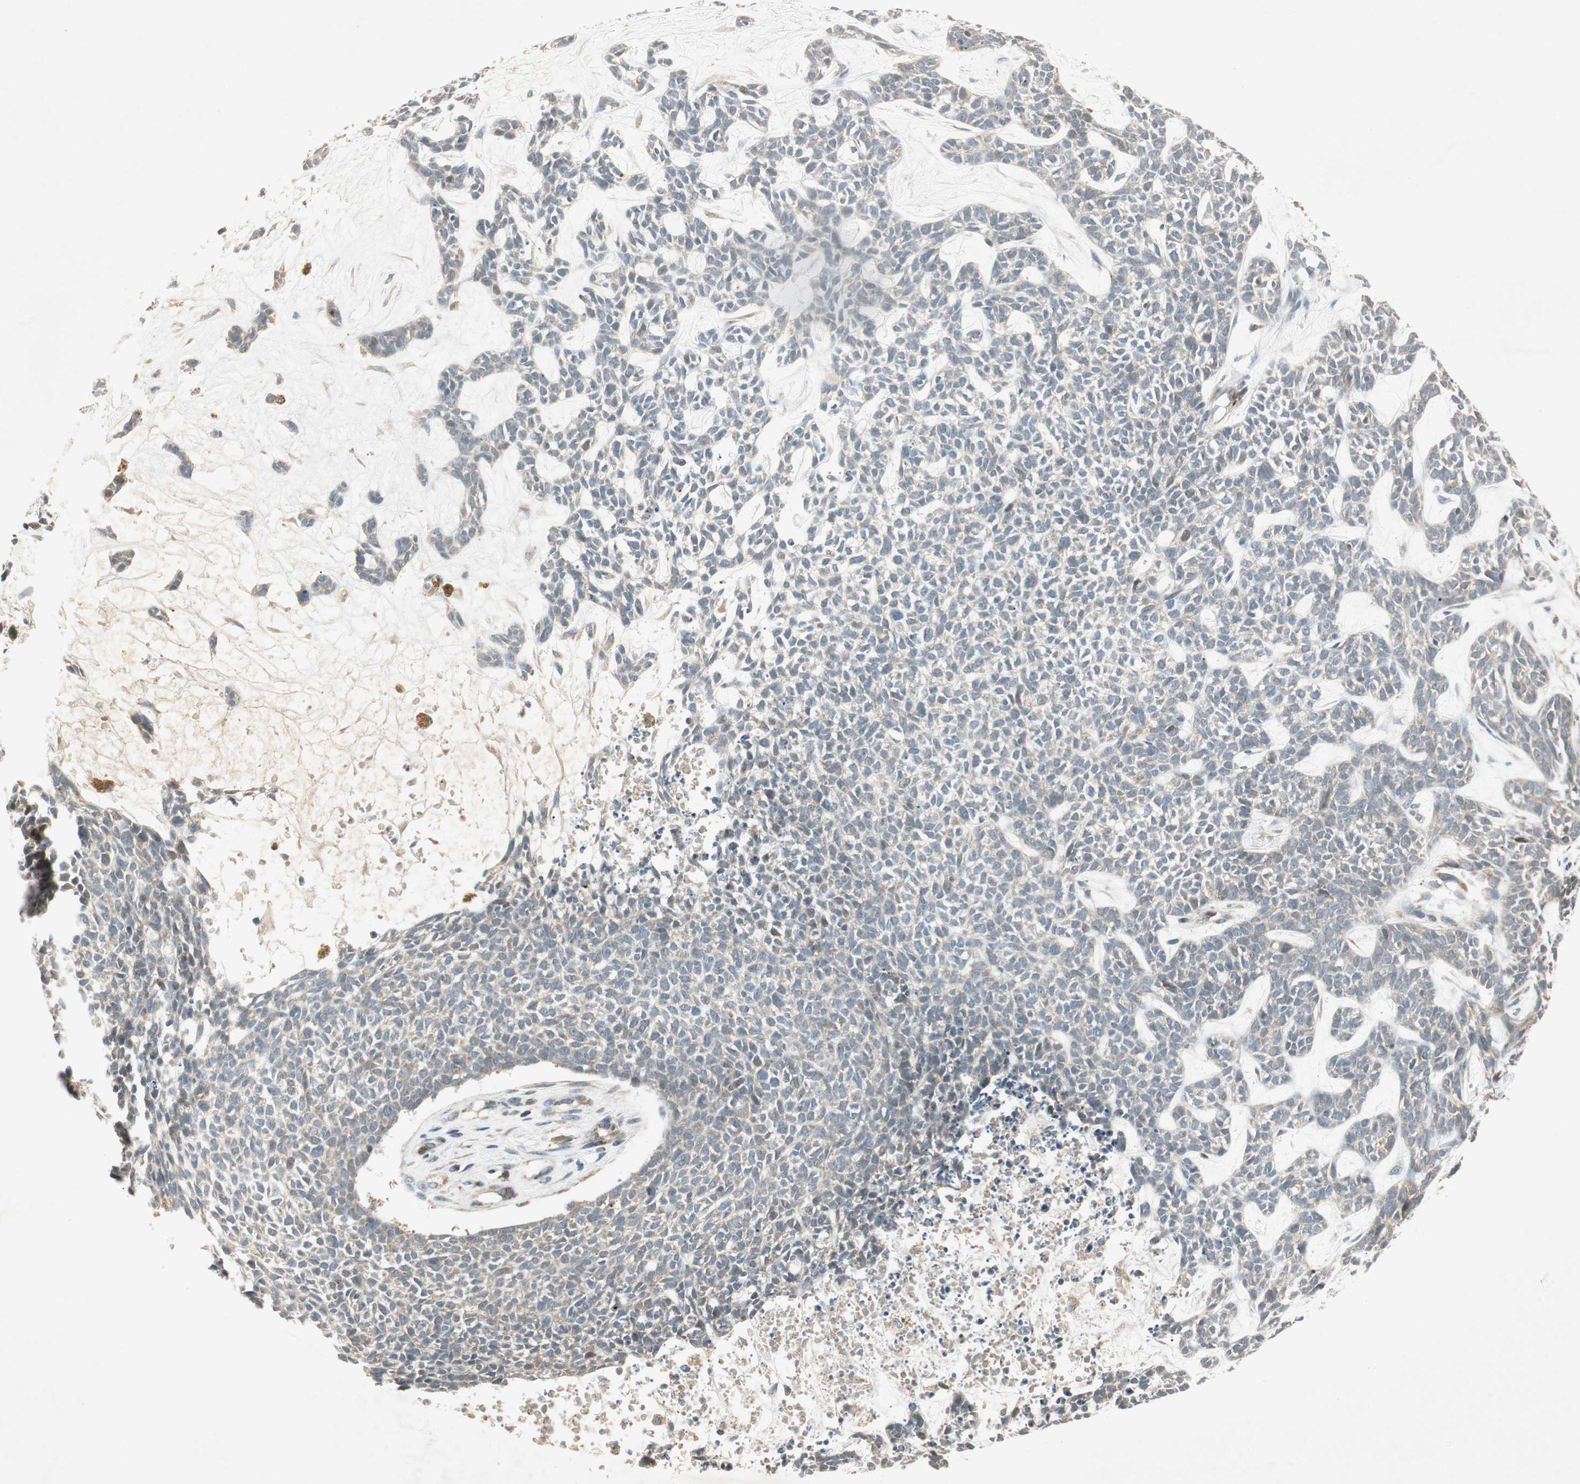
{"staining": {"intensity": "weak", "quantity": "<25%", "location": "cytoplasmic/membranous"}, "tissue": "skin cancer", "cell_type": "Tumor cells", "image_type": "cancer", "snomed": [{"axis": "morphology", "description": "Basal cell carcinoma"}, {"axis": "topography", "description": "Skin"}], "caption": "Tumor cells show no significant staining in skin cancer.", "gene": "USP2", "patient": {"sex": "female", "age": 84}}